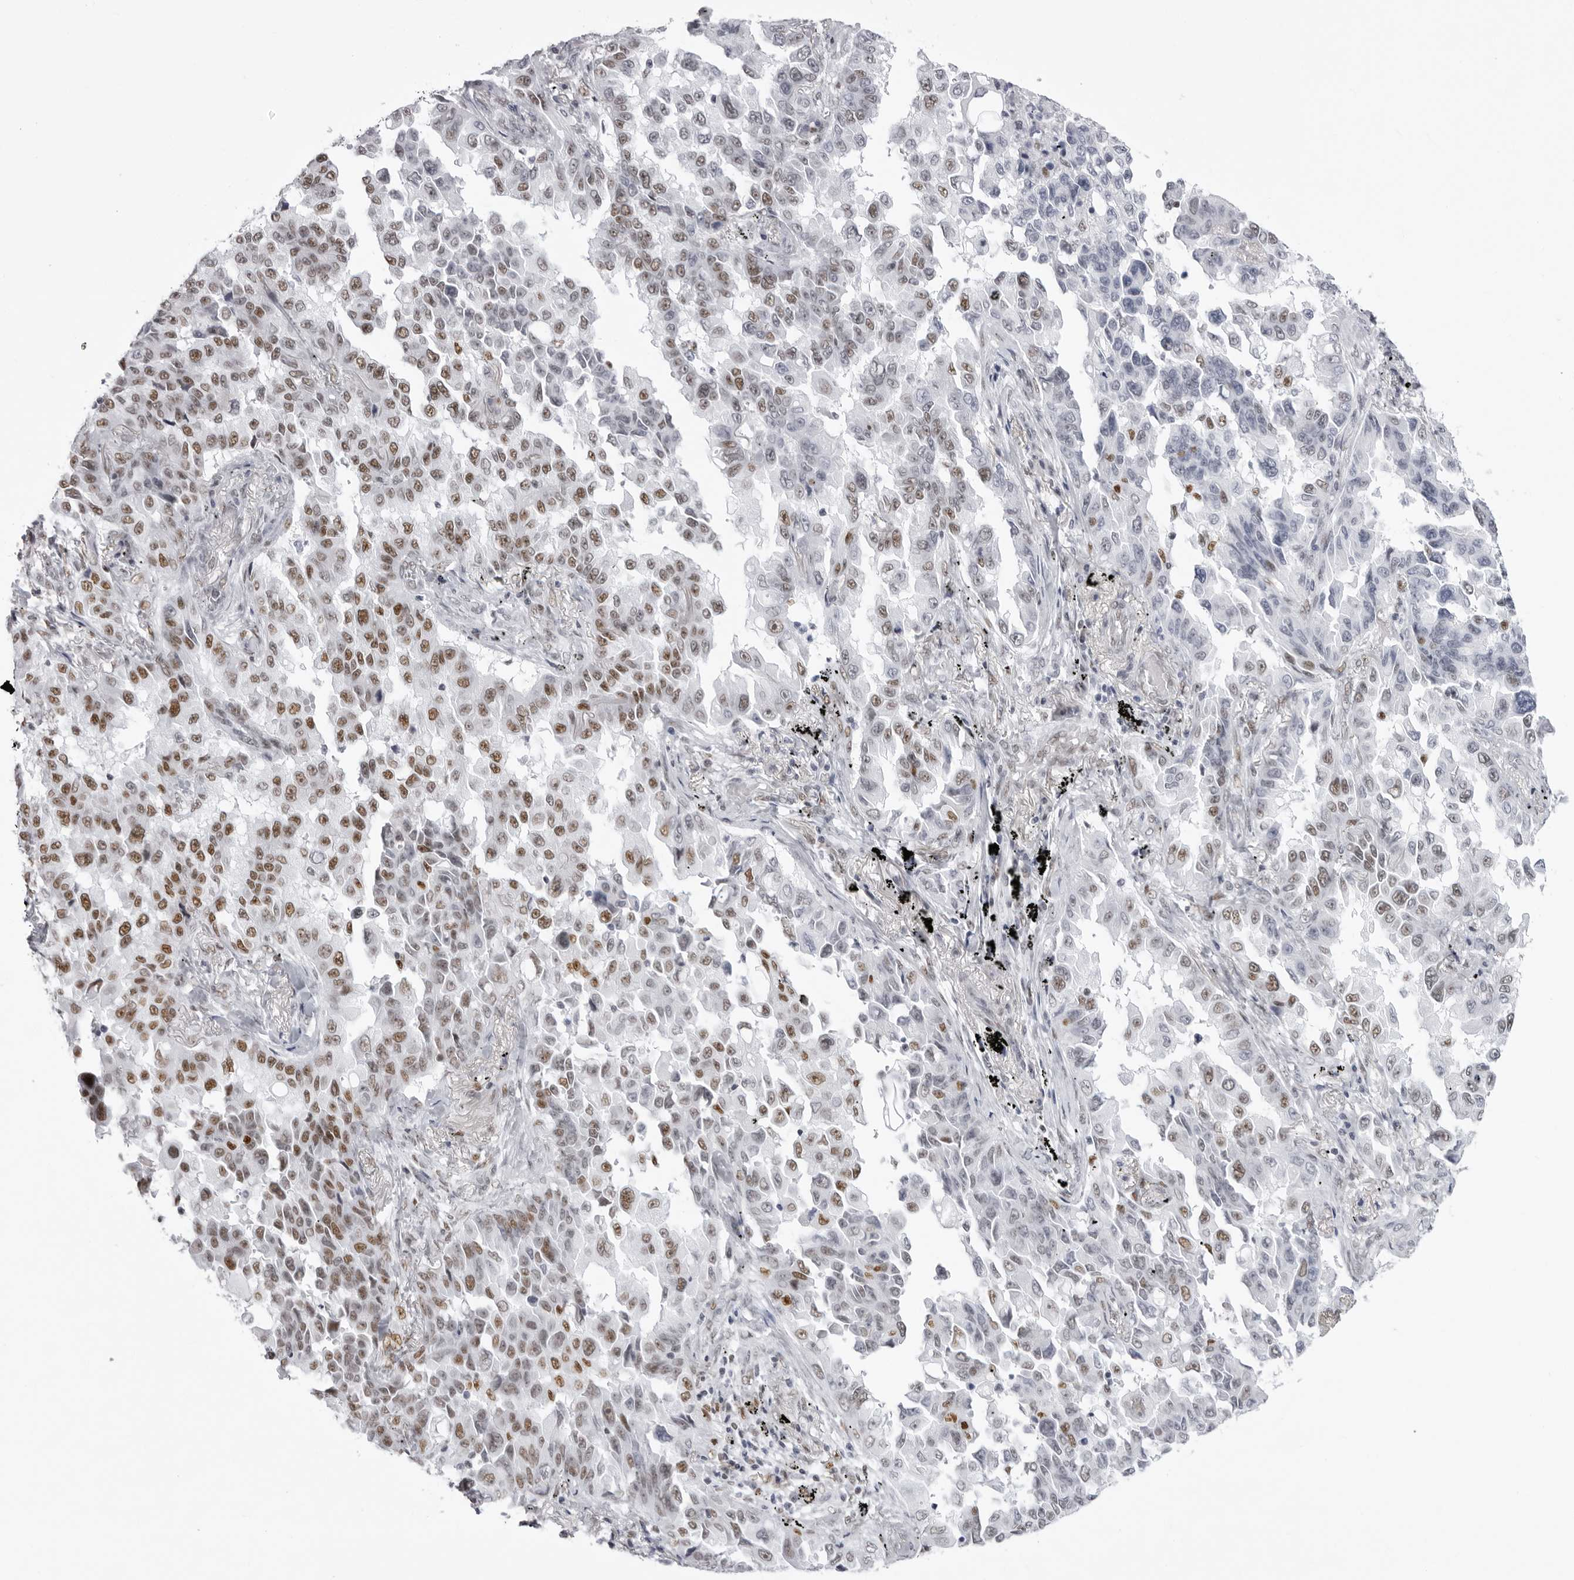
{"staining": {"intensity": "moderate", "quantity": ">75%", "location": "nuclear"}, "tissue": "lung cancer", "cell_type": "Tumor cells", "image_type": "cancer", "snomed": [{"axis": "morphology", "description": "Adenocarcinoma, NOS"}, {"axis": "topography", "description": "Lung"}], "caption": "Tumor cells show moderate nuclear expression in approximately >75% of cells in lung adenocarcinoma.", "gene": "IRF2BP2", "patient": {"sex": "female", "age": 67}}